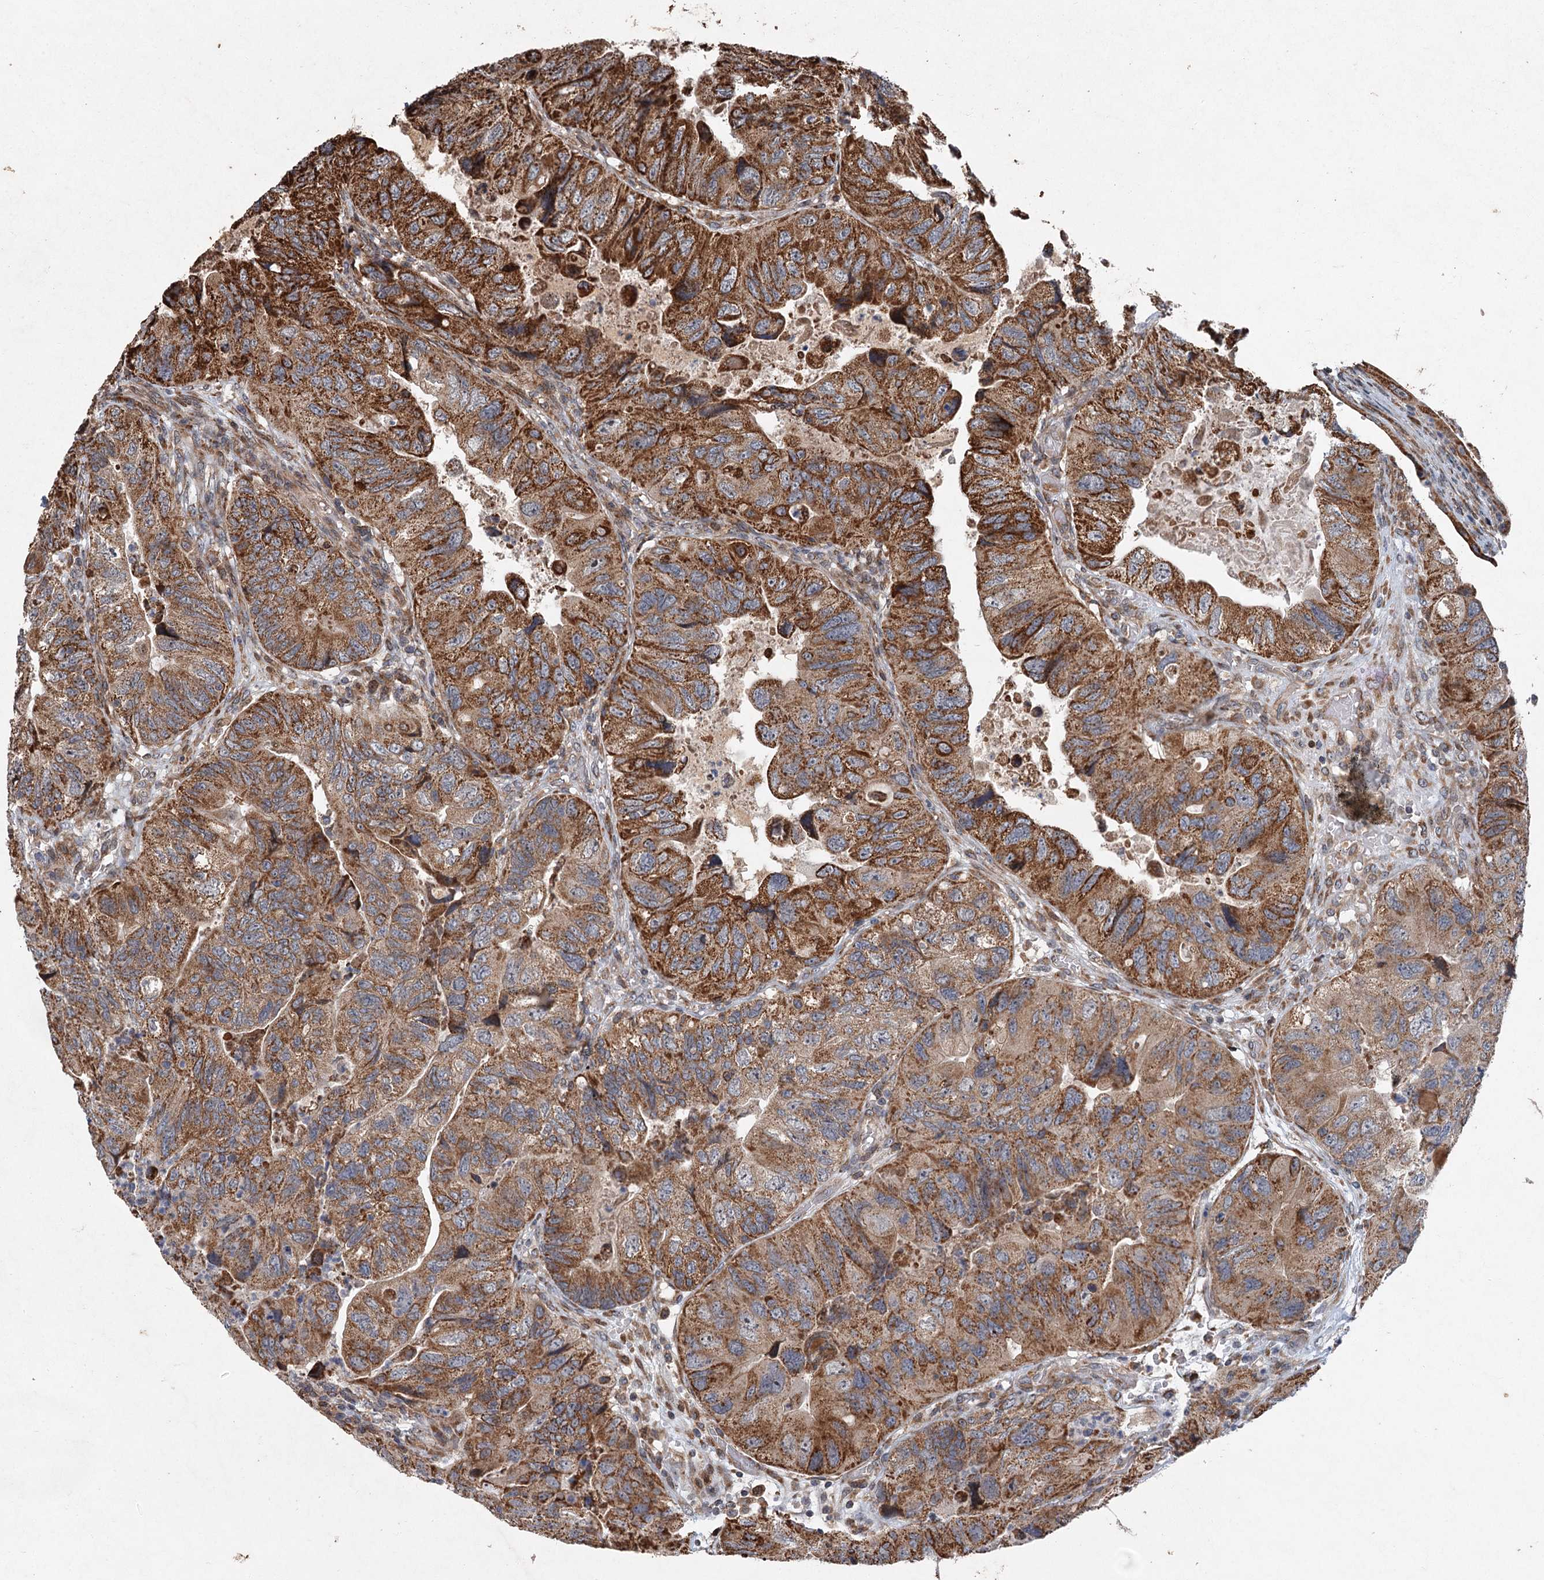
{"staining": {"intensity": "strong", "quantity": ">75%", "location": "cytoplasmic/membranous"}, "tissue": "colorectal cancer", "cell_type": "Tumor cells", "image_type": "cancer", "snomed": [{"axis": "morphology", "description": "Adenocarcinoma, NOS"}, {"axis": "topography", "description": "Rectum"}], "caption": "A high-resolution photomicrograph shows IHC staining of colorectal cancer, which displays strong cytoplasmic/membranous staining in about >75% of tumor cells.", "gene": "SRPX2", "patient": {"sex": "male", "age": 63}}